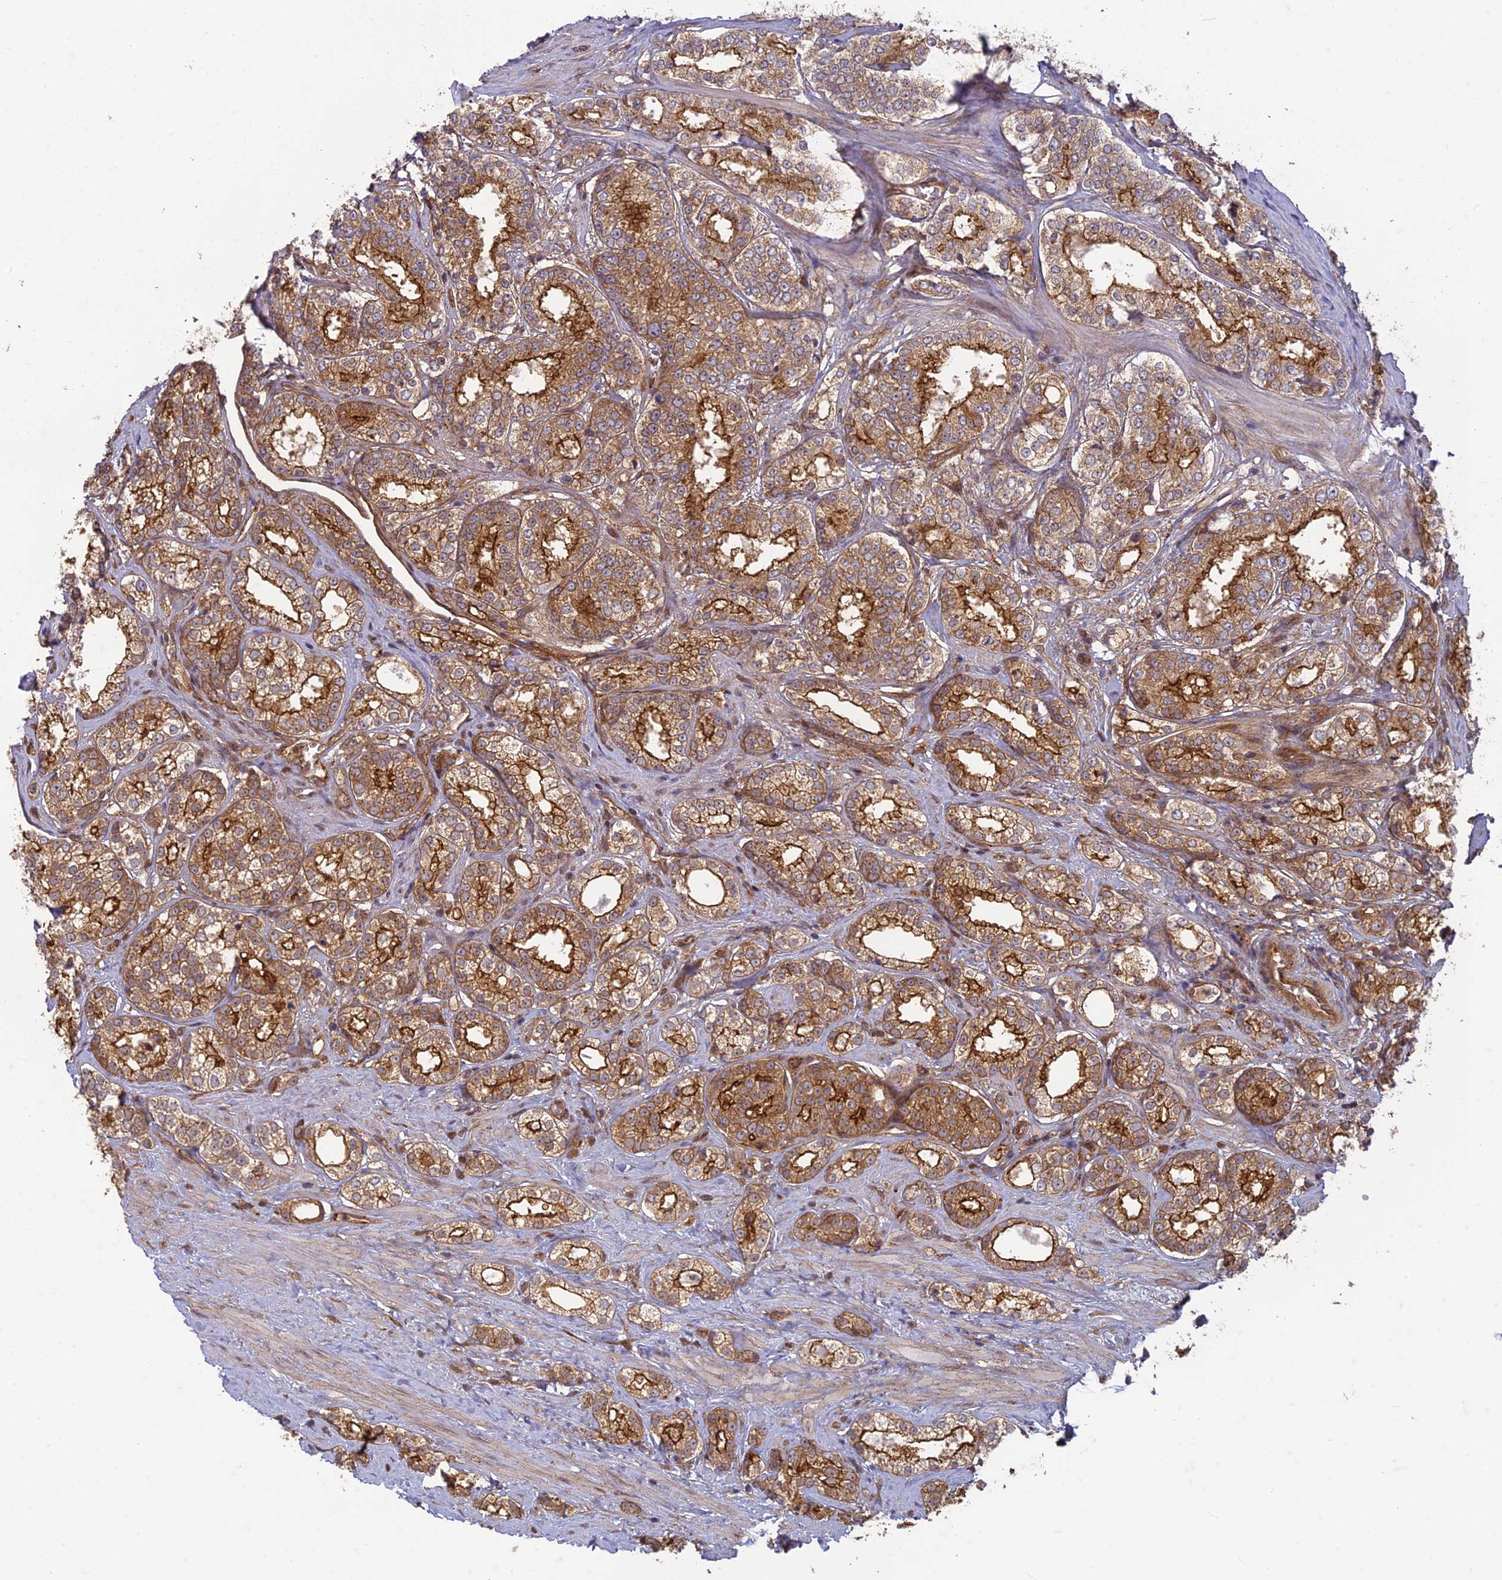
{"staining": {"intensity": "moderate", "quantity": ">75%", "location": "cytoplasmic/membranous"}, "tissue": "prostate cancer", "cell_type": "Tumor cells", "image_type": "cancer", "snomed": [{"axis": "morphology", "description": "Normal tissue, NOS"}, {"axis": "morphology", "description": "Adenocarcinoma, High grade"}, {"axis": "topography", "description": "Prostate"}], "caption": "This is a photomicrograph of immunohistochemistry (IHC) staining of prostate cancer (high-grade adenocarcinoma), which shows moderate staining in the cytoplasmic/membranous of tumor cells.", "gene": "TCF25", "patient": {"sex": "male", "age": 83}}